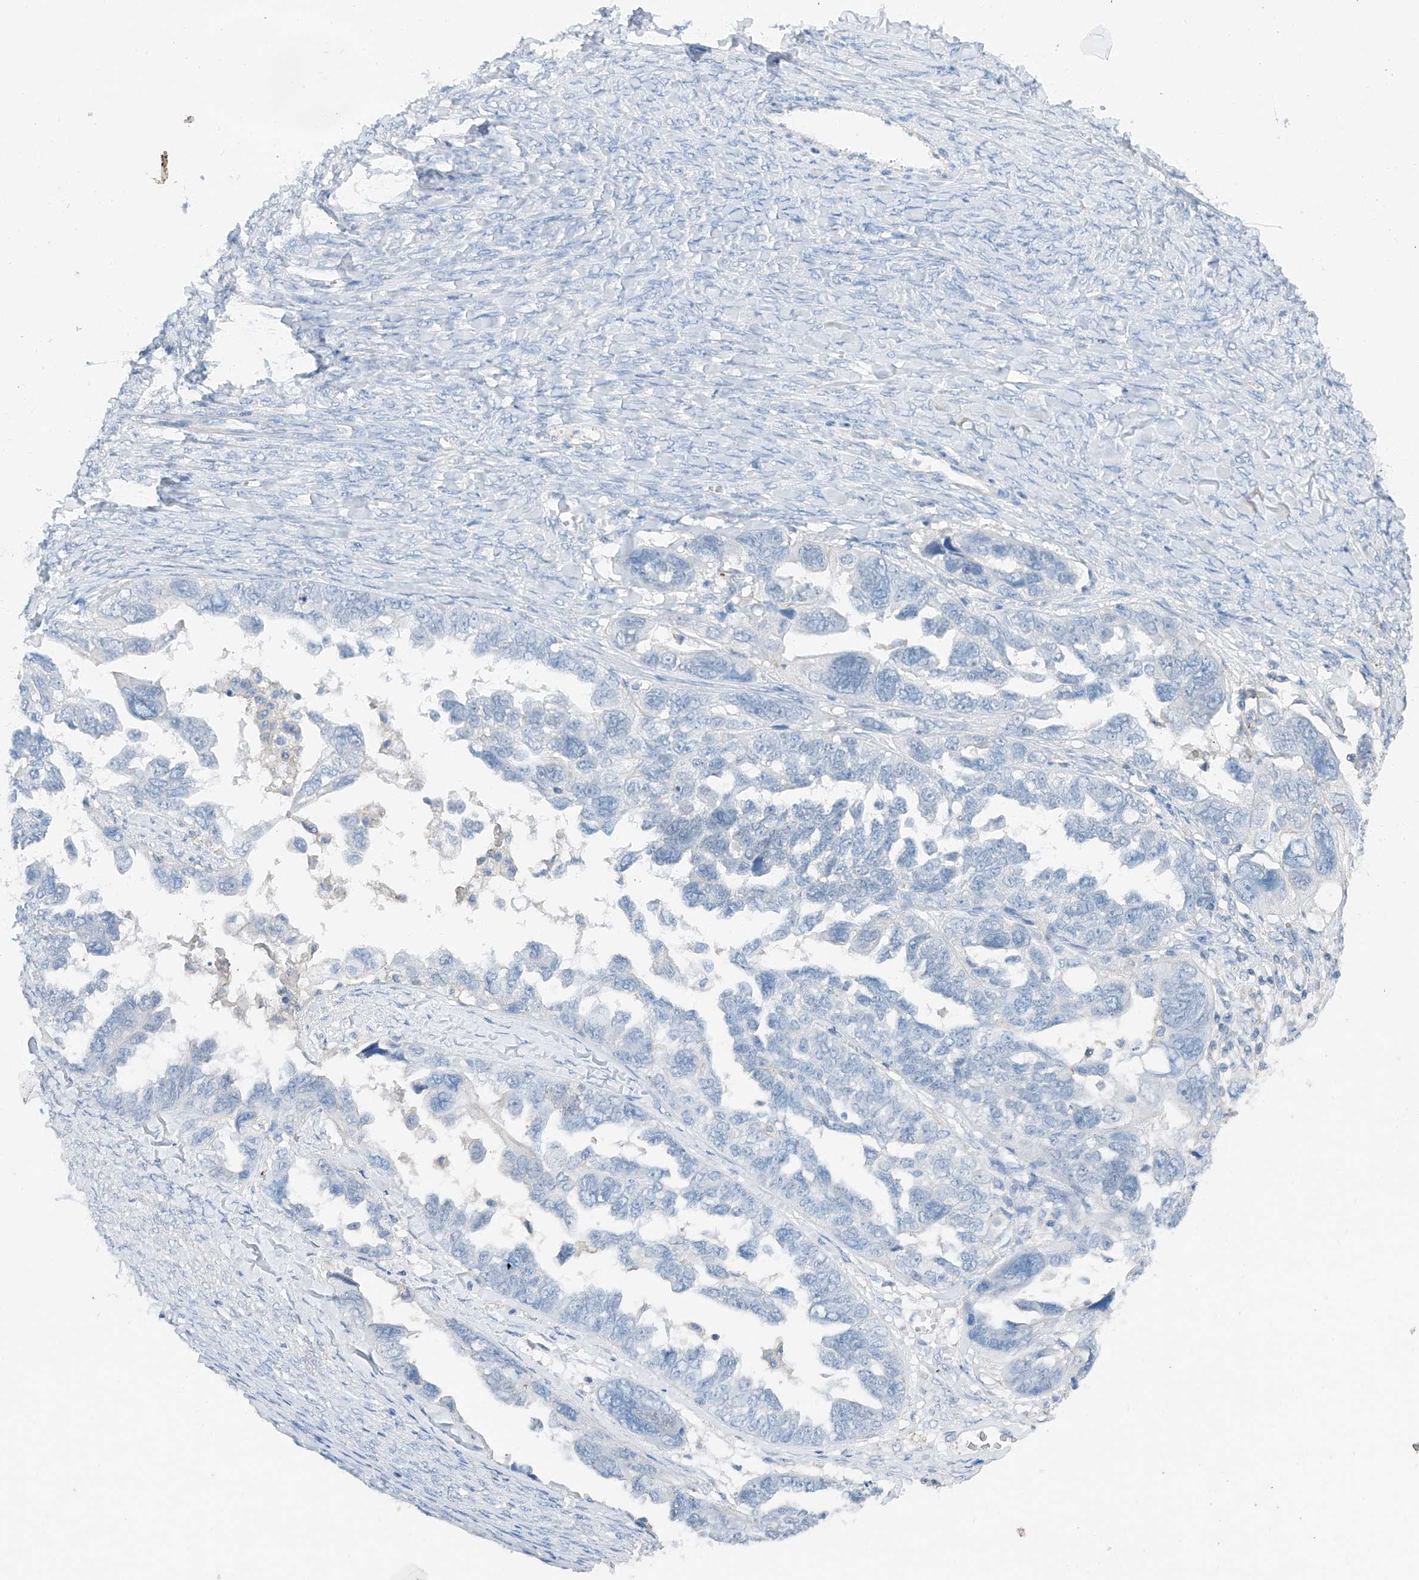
{"staining": {"intensity": "negative", "quantity": "none", "location": "none"}, "tissue": "ovarian cancer", "cell_type": "Tumor cells", "image_type": "cancer", "snomed": [{"axis": "morphology", "description": "Cystadenocarcinoma, serous, NOS"}, {"axis": "topography", "description": "Ovary"}], "caption": "Histopathology image shows no significant protein expression in tumor cells of serous cystadenocarcinoma (ovarian).", "gene": "ANKRD34A", "patient": {"sex": "female", "age": 79}}